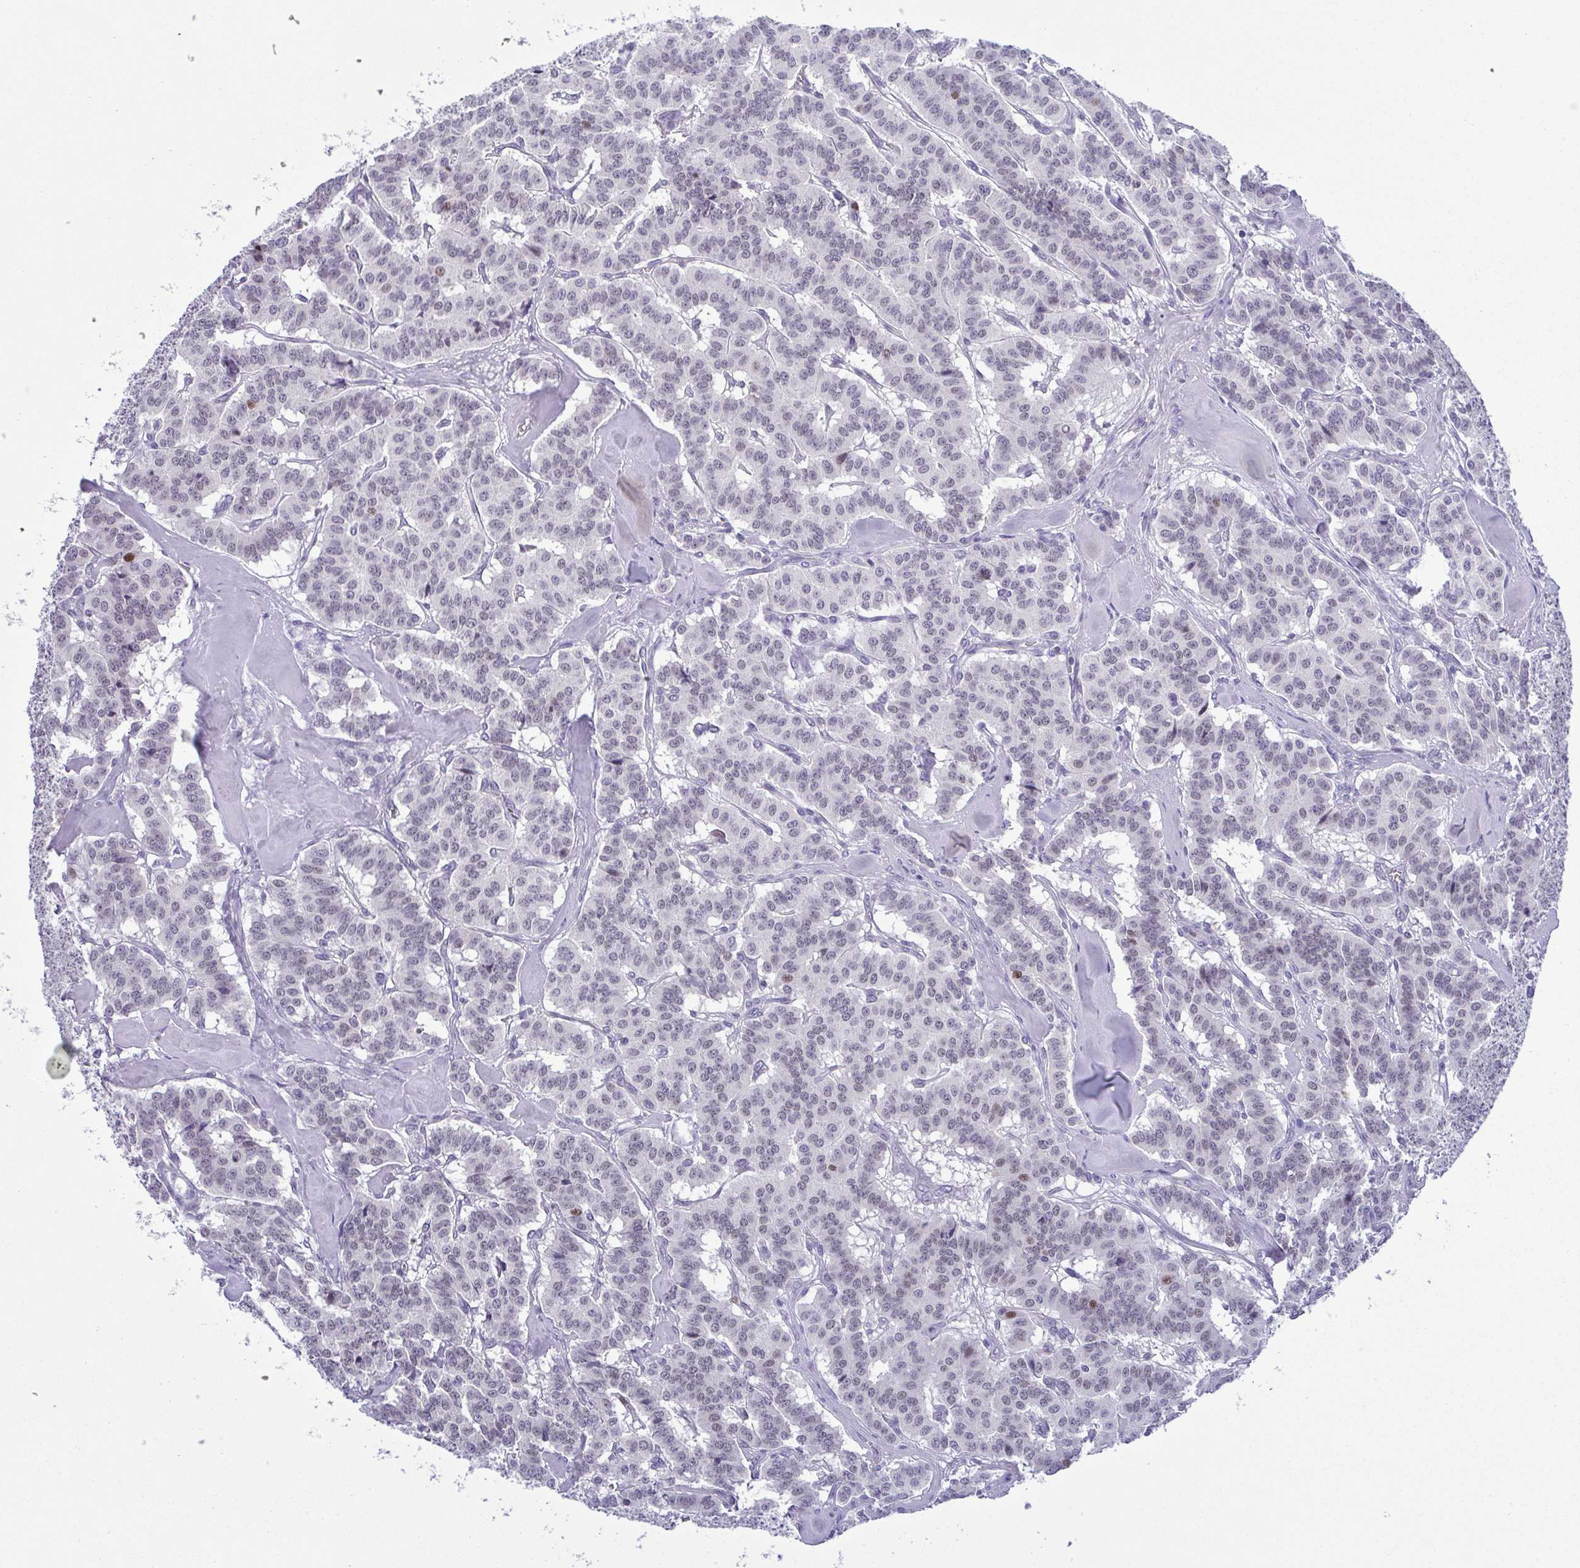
{"staining": {"intensity": "negative", "quantity": "none", "location": "none"}, "tissue": "carcinoid", "cell_type": "Tumor cells", "image_type": "cancer", "snomed": [{"axis": "morphology", "description": "Normal tissue, NOS"}, {"axis": "morphology", "description": "Carcinoid, malignant, NOS"}, {"axis": "topography", "description": "Lung"}], "caption": "Human carcinoid stained for a protein using immunohistochemistry (IHC) reveals no expression in tumor cells.", "gene": "TIPIN", "patient": {"sex": "female", "age": 46}}